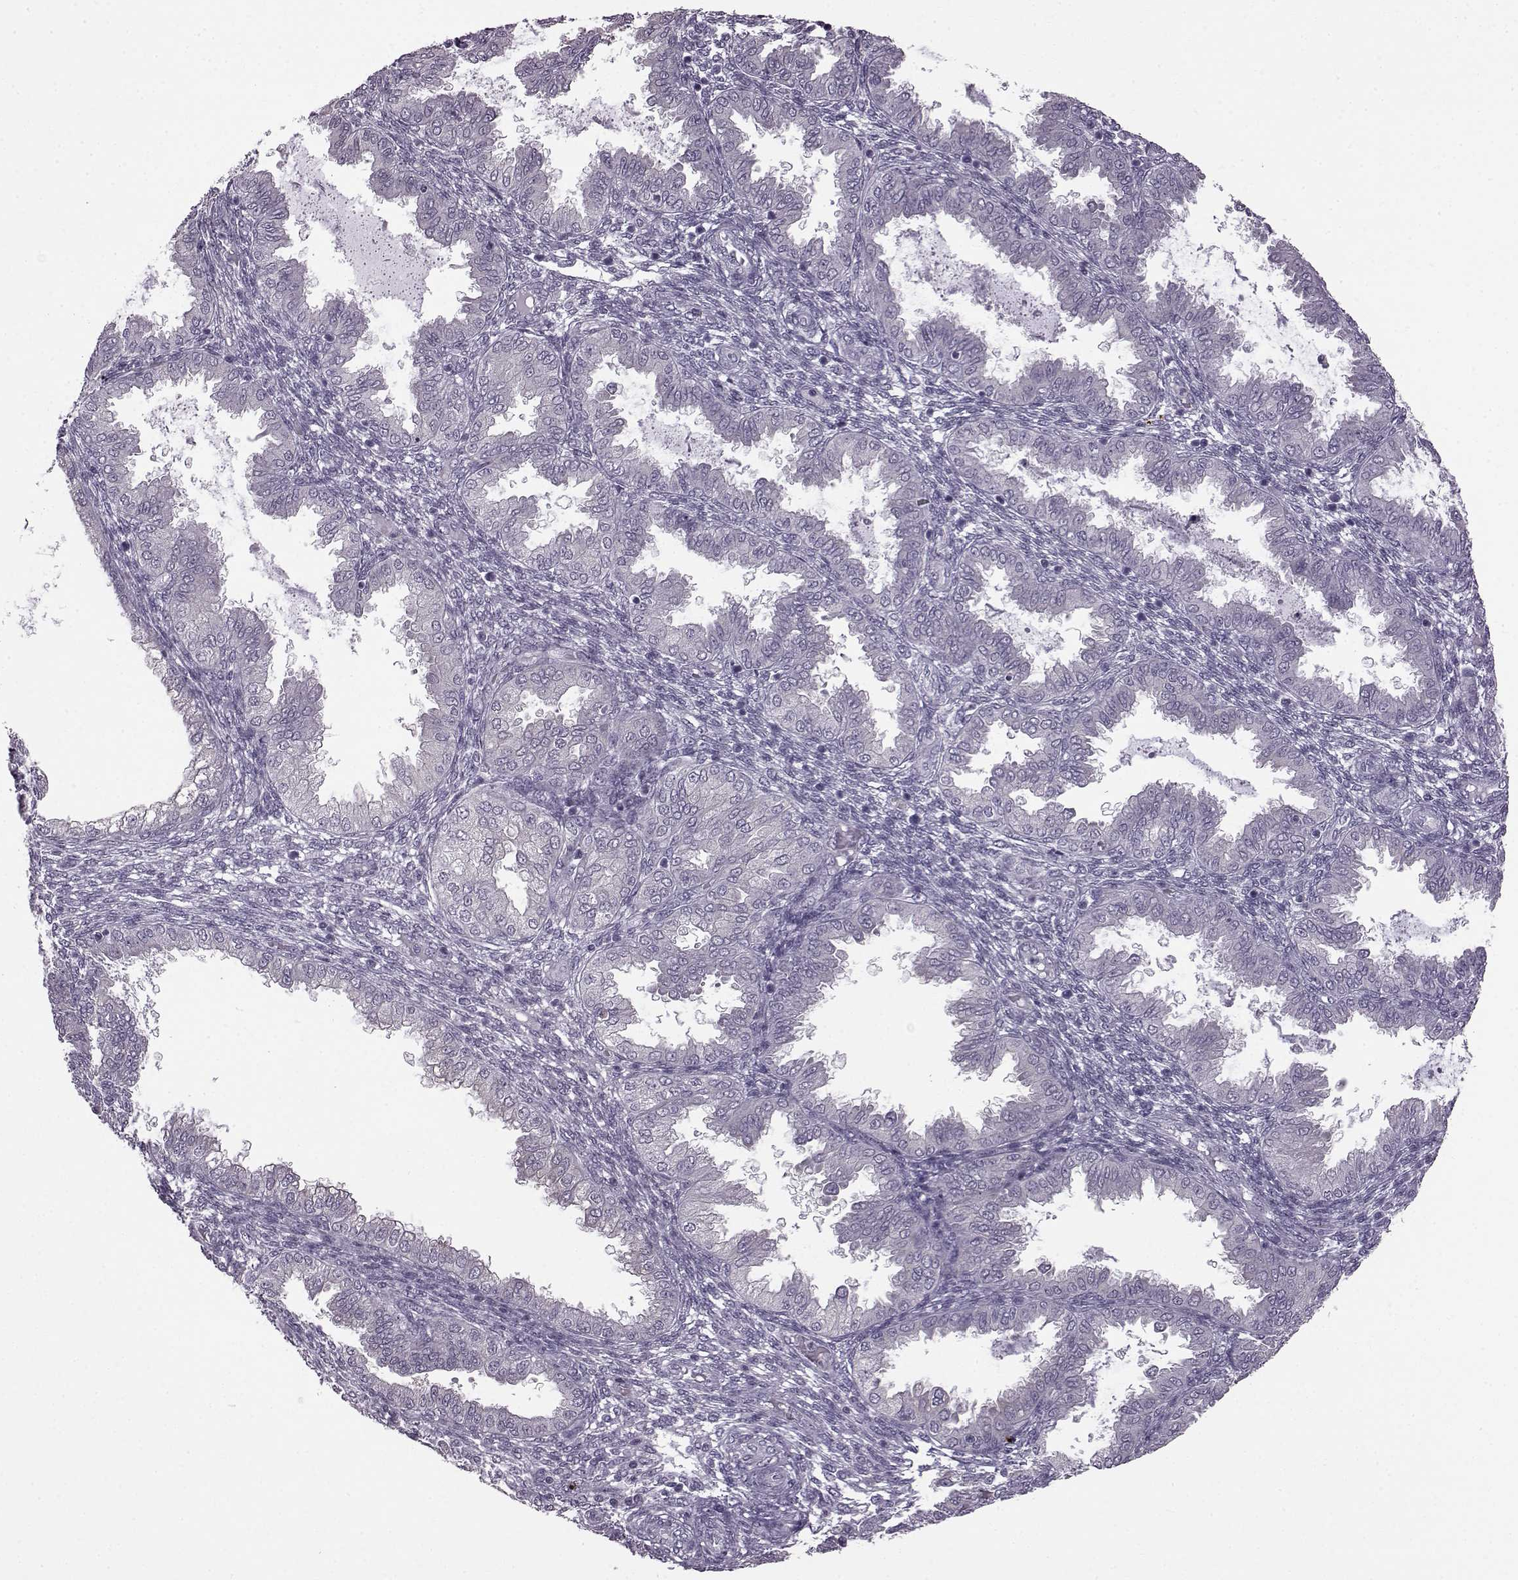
{"staining": {"intensity": "negative", "quantity": "none", "location": "none"}, "tissue": "endometrium", "cell_type": "Cells in endometrial stroma", "image_type": "normal", "snomed": [{"axis": "morphology", "description": "Normal tissue, NOS"}, {"axis": "topography", "description": "Endometrium"}], "caption": "Immunohistochemistry (IHC) image of benign endometrium: human endometrium stained with DAB demonstrates no significant protein expression in cells in endometrial stroma.", "gene": "SLC28A2", "patient": {"sex": "female", "age": 33}}